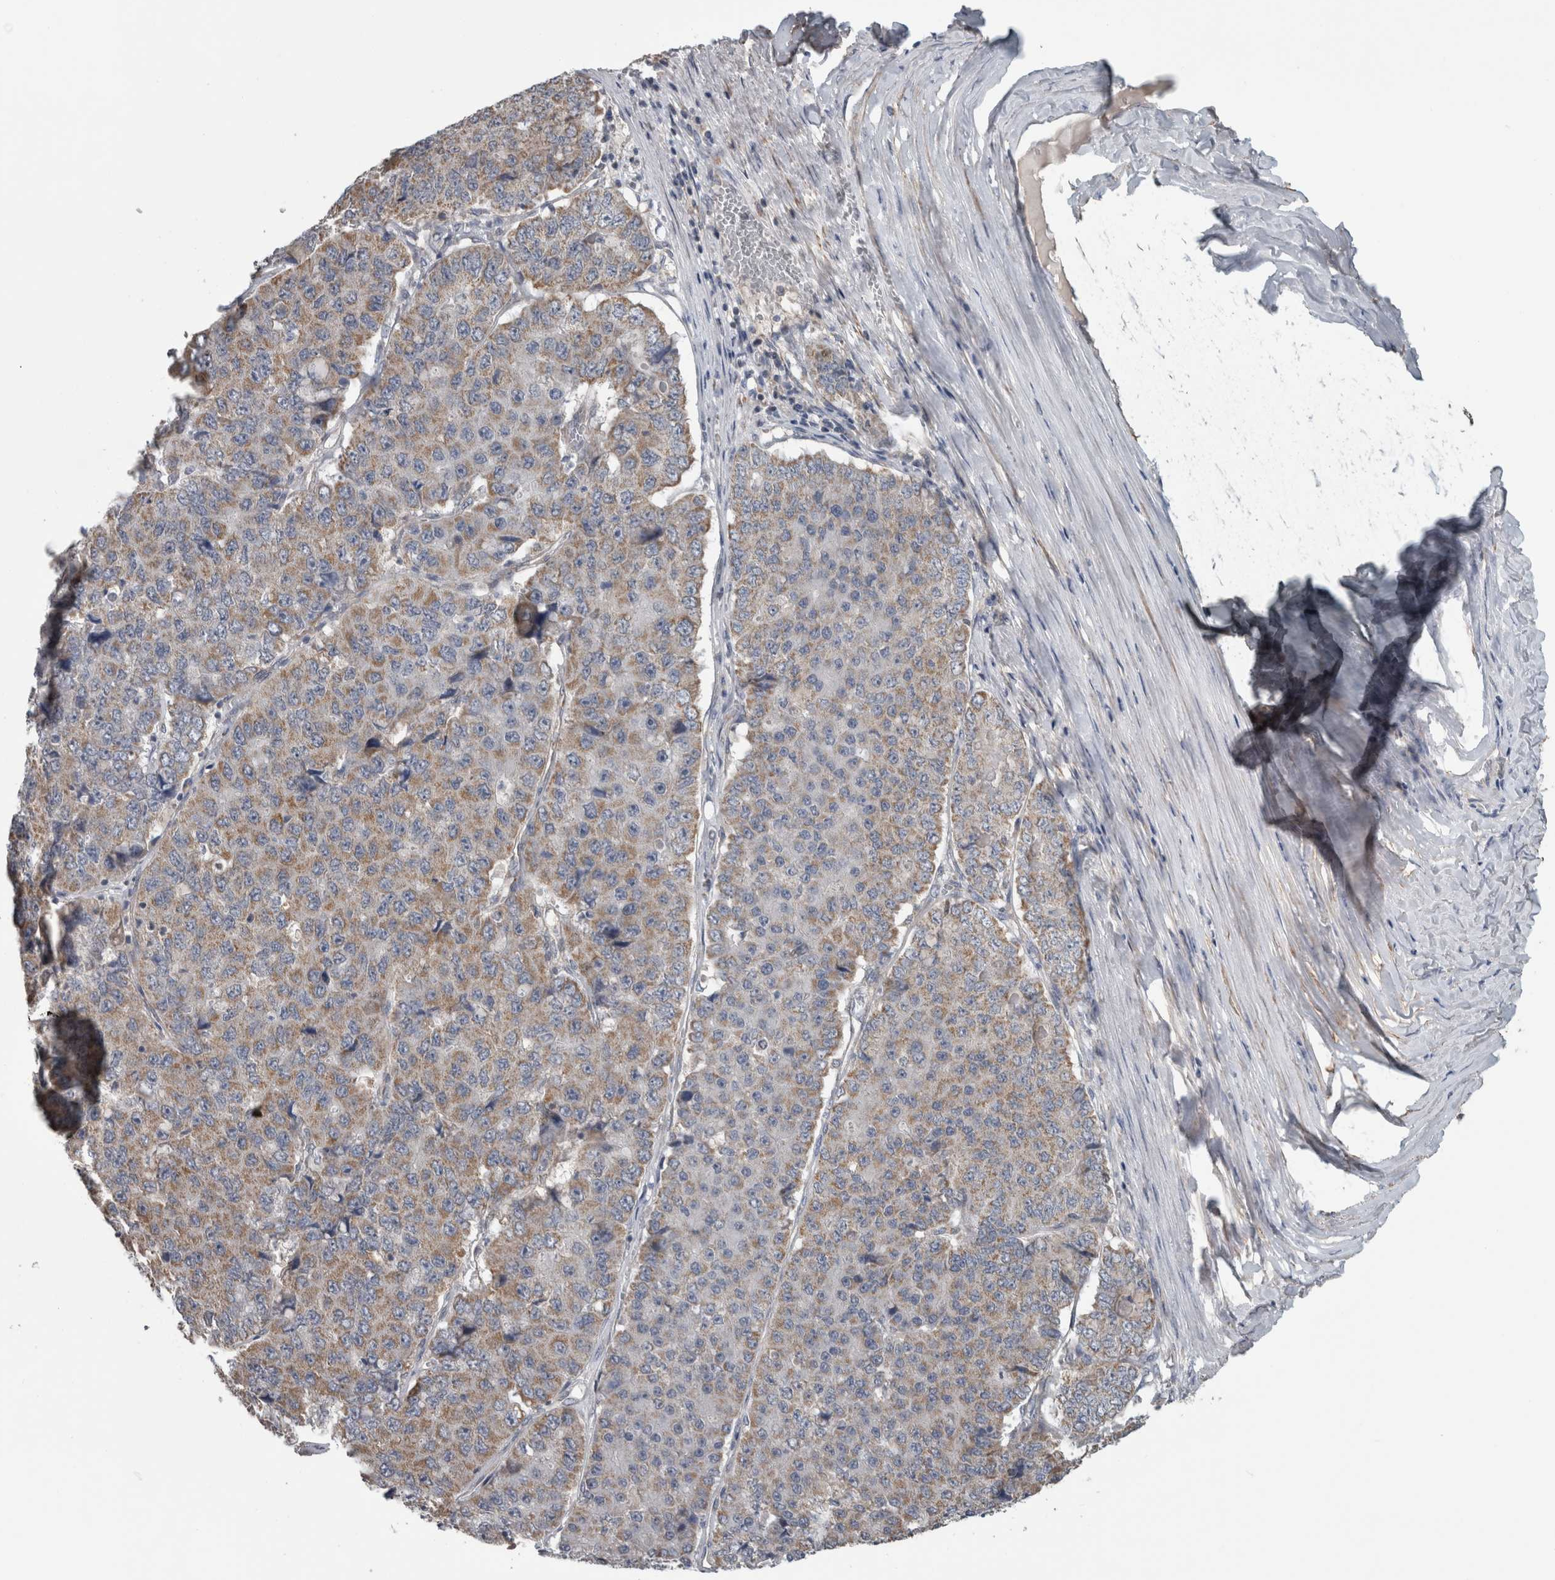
{"staining": {"intensity": "moderate", "quantity": "25%-75%", "location": "cytoplasmic/membranous"}, "tissue": "pancreatic cancer", "cell_type": "Tumor cells", "image_type": "cancer", "snomed": [{"axis": "morphology", "description": "Adenocarcinoma, NOS"}, {"axis": "topography", "description": "Pancreas"}], "caption": "A high-resolution photomicrograph shows IHC staining of pancreatic adenocarcinoma, which shows moderate cytoplasmic/membranous positivity in about 25%-75% of tumor cells.", "gene": "ARMC1", "patient": {"sex": "male", "age": 50}}